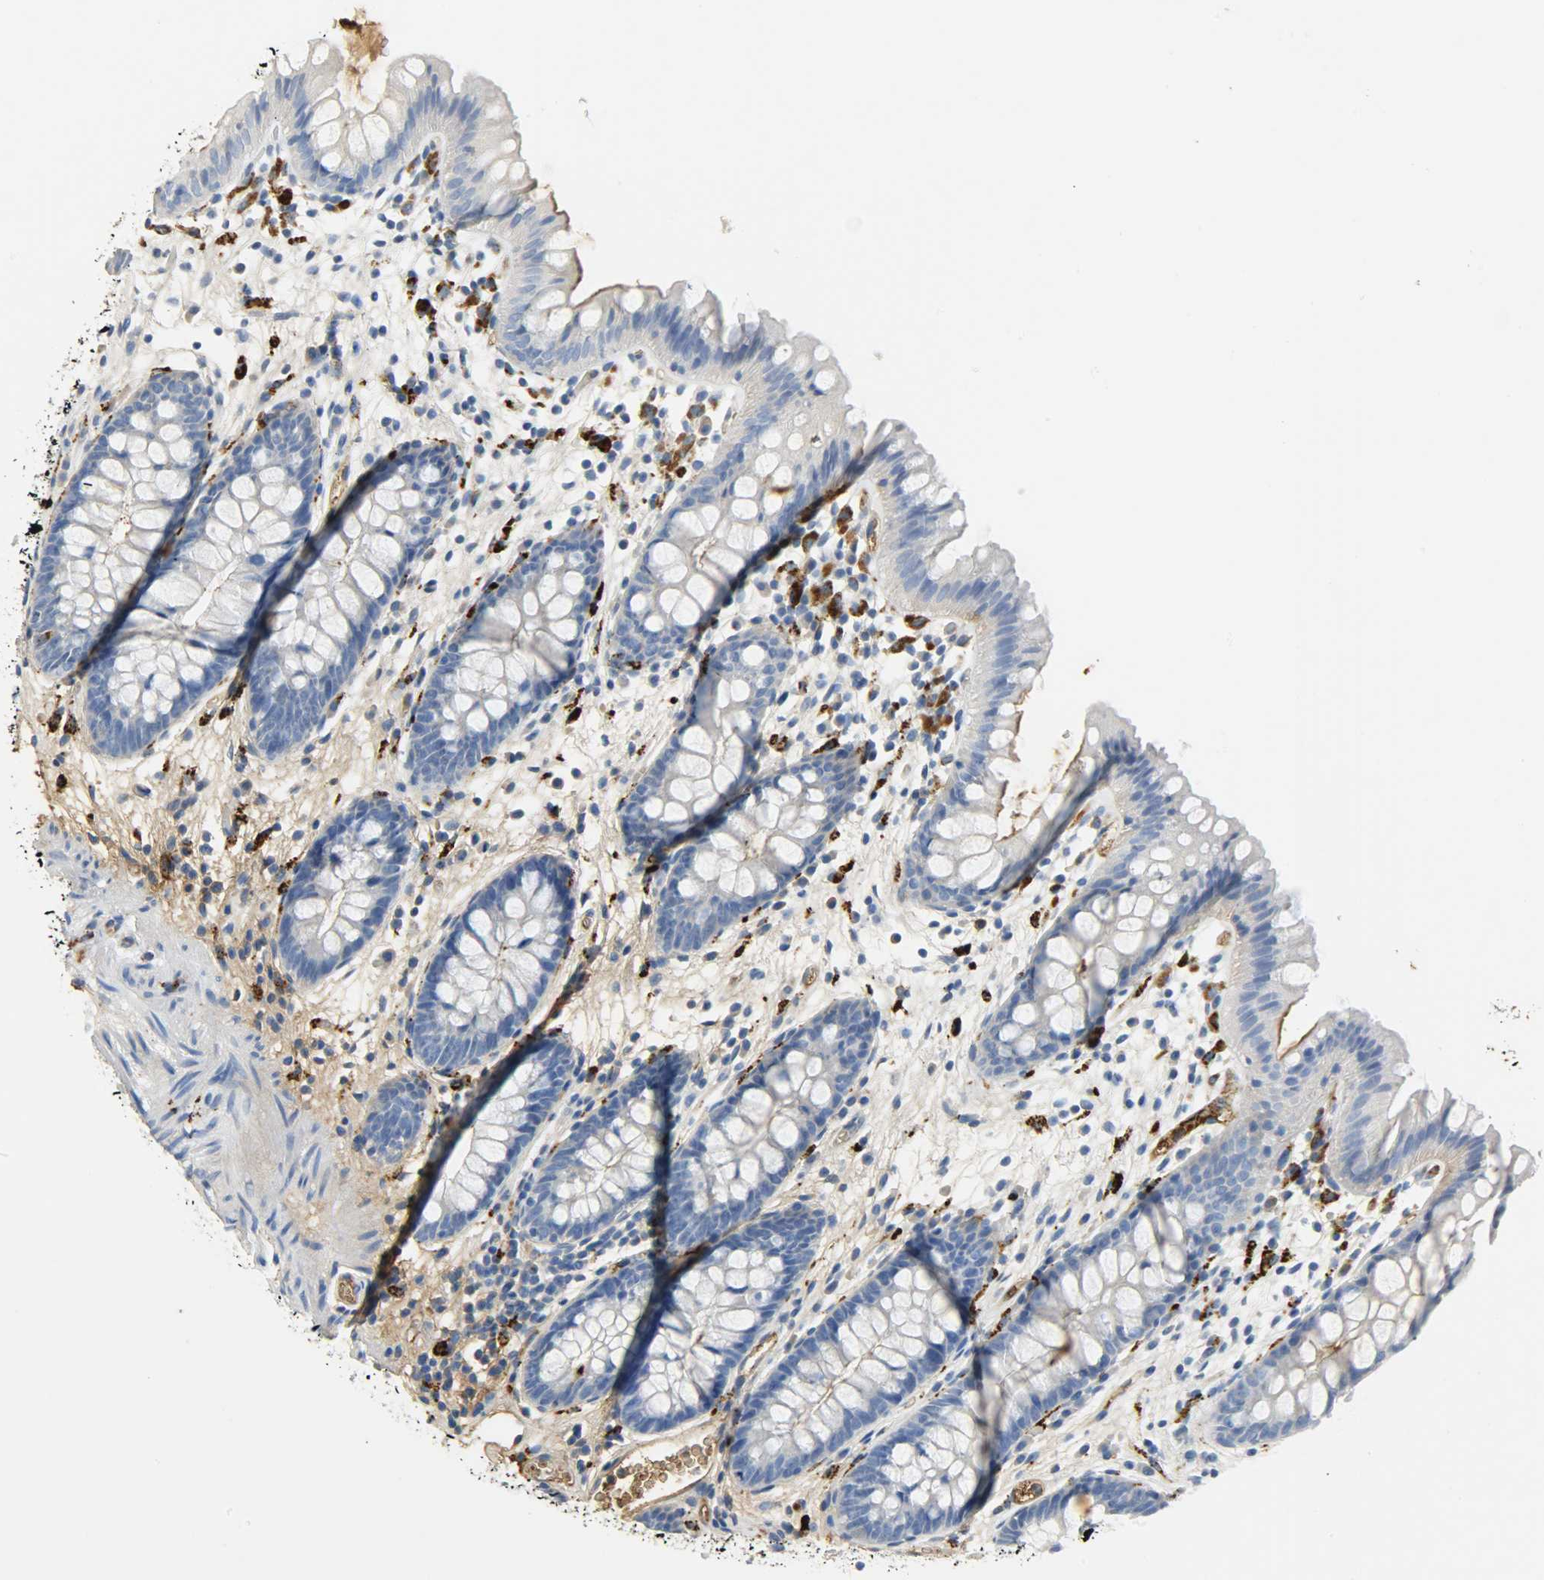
{"staining": {"intensity": "negative", "quantity": "none", "location": "none"}, "tissue": "colon", "cell_type": "Endothelial cells", "image_type": "normal", "snomed": [{"axis": "morphology", "description": "Normal tissue, NOS"}, {"axis": "topography", "description": "Smooth muscle"}, {"axis": "topography", "description": "Colon"}], "caption": "Colon was stained to show a protein in brown. There is no significant expression in endothelial cells. (Immunohistochemistry, brightfield microscopy, high magnification).", "gene": "CRP", "patient": {"sex": "male", "age": 67}}